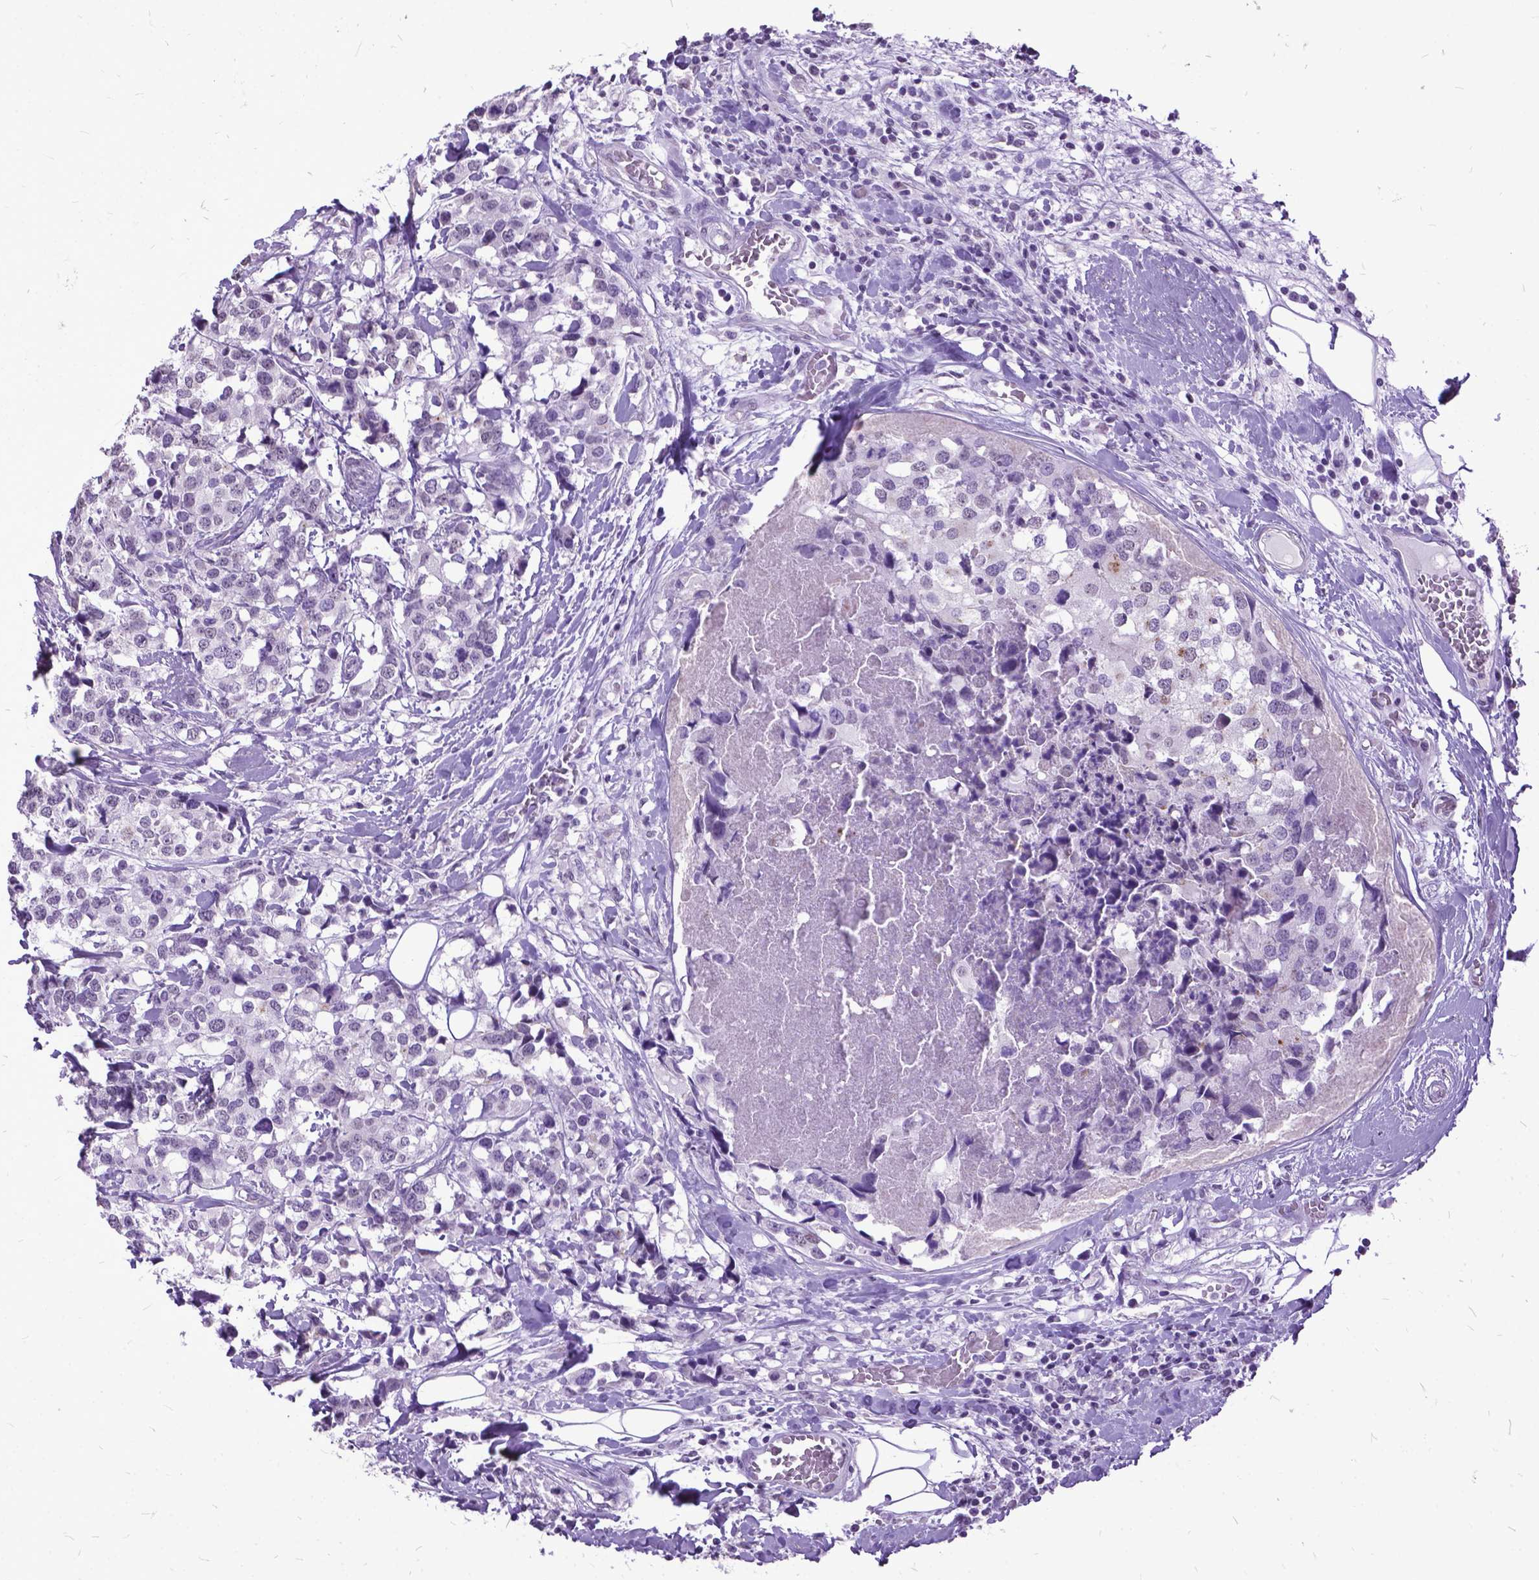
{"staining": {"intensity": "negative", "quantity": "none", "location": "none"}, "tissue": "breast cancer", "cell_type": "Tumor cells", "image_type": "cancer", "snomed": [{"axis": "morphology", "description": "Lobular carcinoma"}, {"axis": "topography", "description": "Breast"}], "caption": "This is an immunohistochemistry micrograph of human breast cancer. There is no positivity in tumor cells.", "gene": "MARCHF10", "patient": {"sex": "female", "age": 59}}